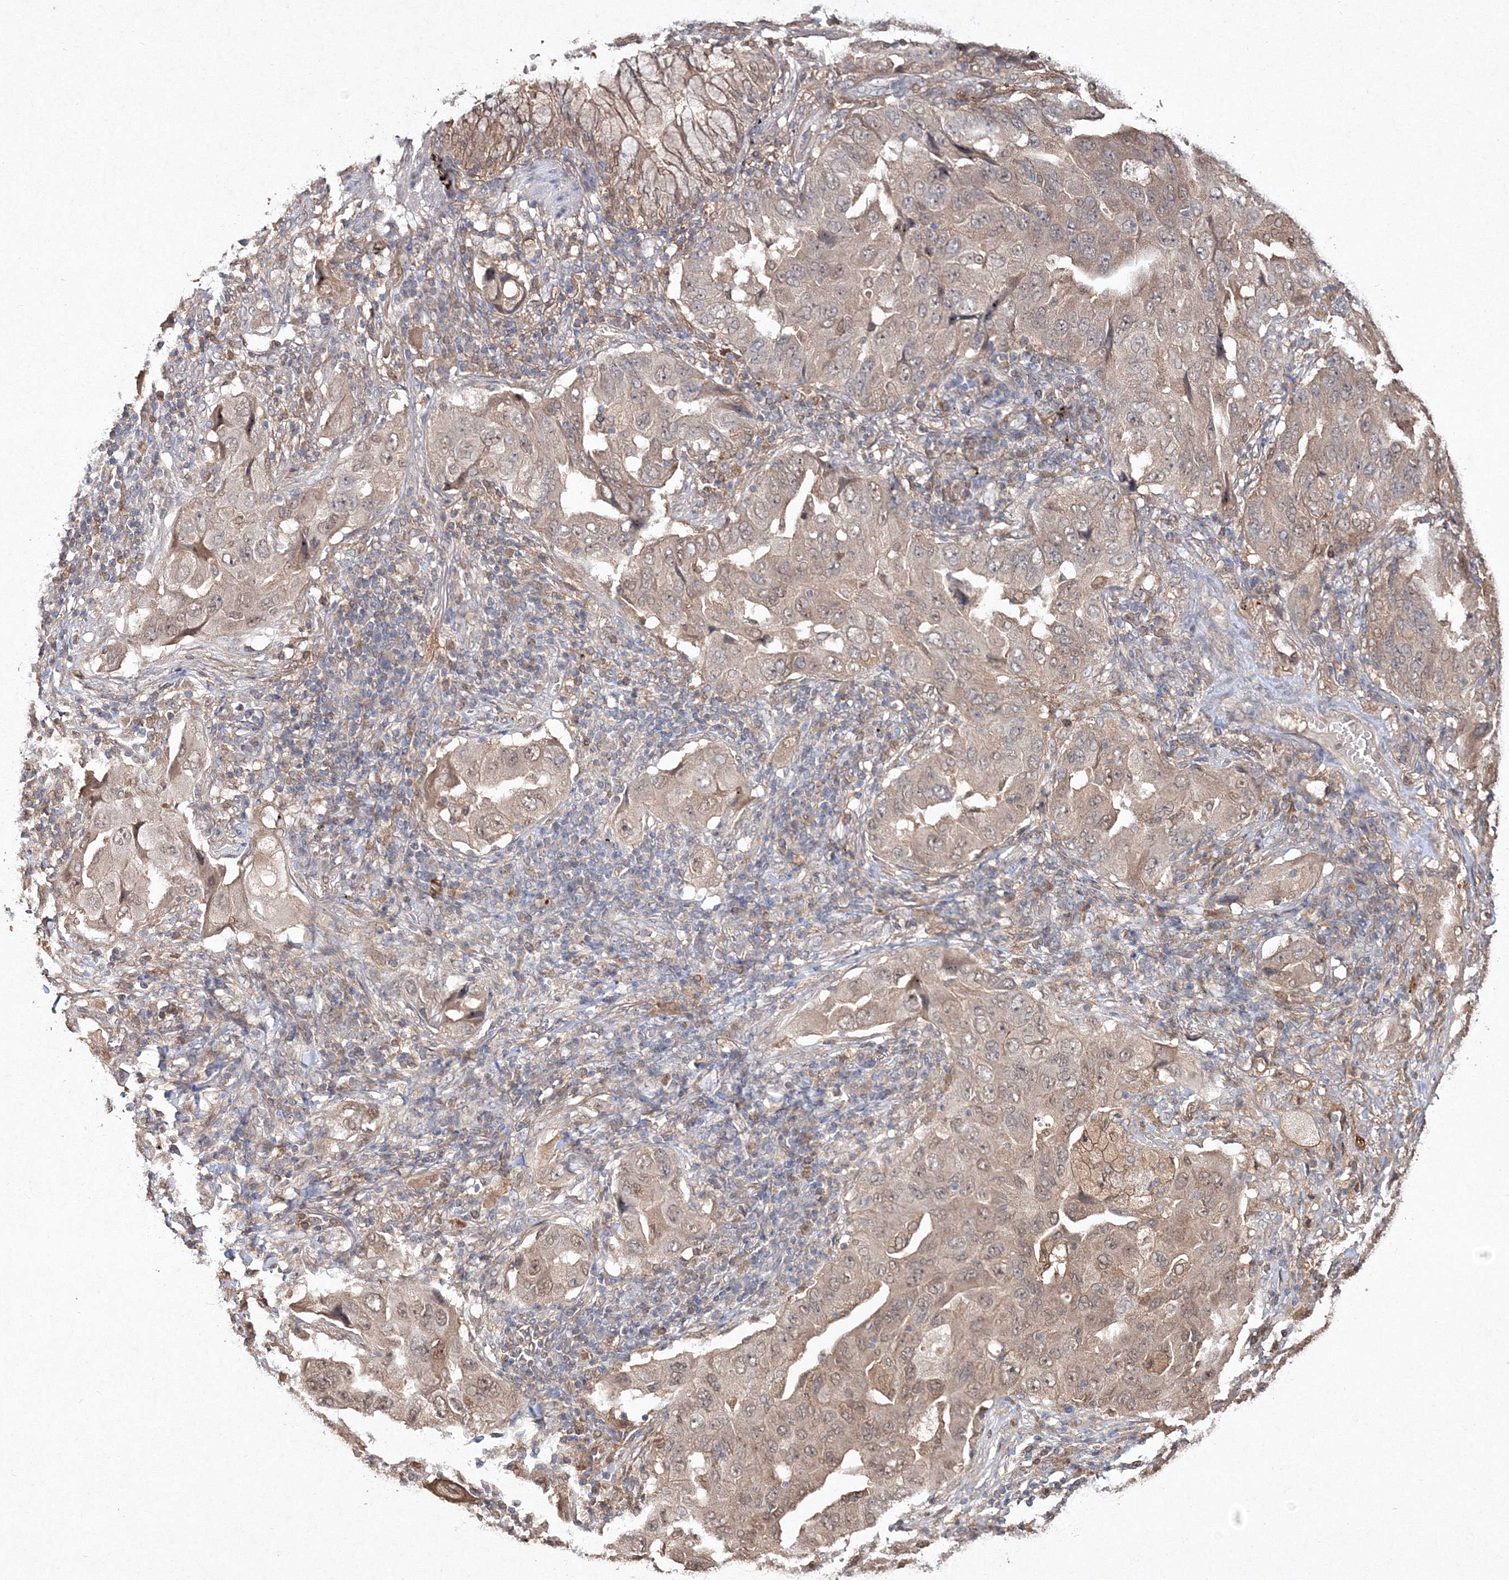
{"staining": {"intensity": "weak", "quantity": ">75%", "location": "cytoplasmic/membranous,nuclear"}, "tissue": "lung cancer", "cell_type": "Tumor cells", "image_type": "cancer", "snomed": [{"axis": "morphology", "description": "Adenocarcinoma, NOS"}, {"axis": "topography", "description": "Lung"}], "caption": "Tumor cells demonstrate low levels of weak cytoplasmic/membranous and nuclear positivity in about >75% of cells in human lung adenocarcinoma. Ihc stains the protein in brown and the nuclei are stained blue.", "gene": "S100A11", "patient": {"sex": "female", "age": 65}}